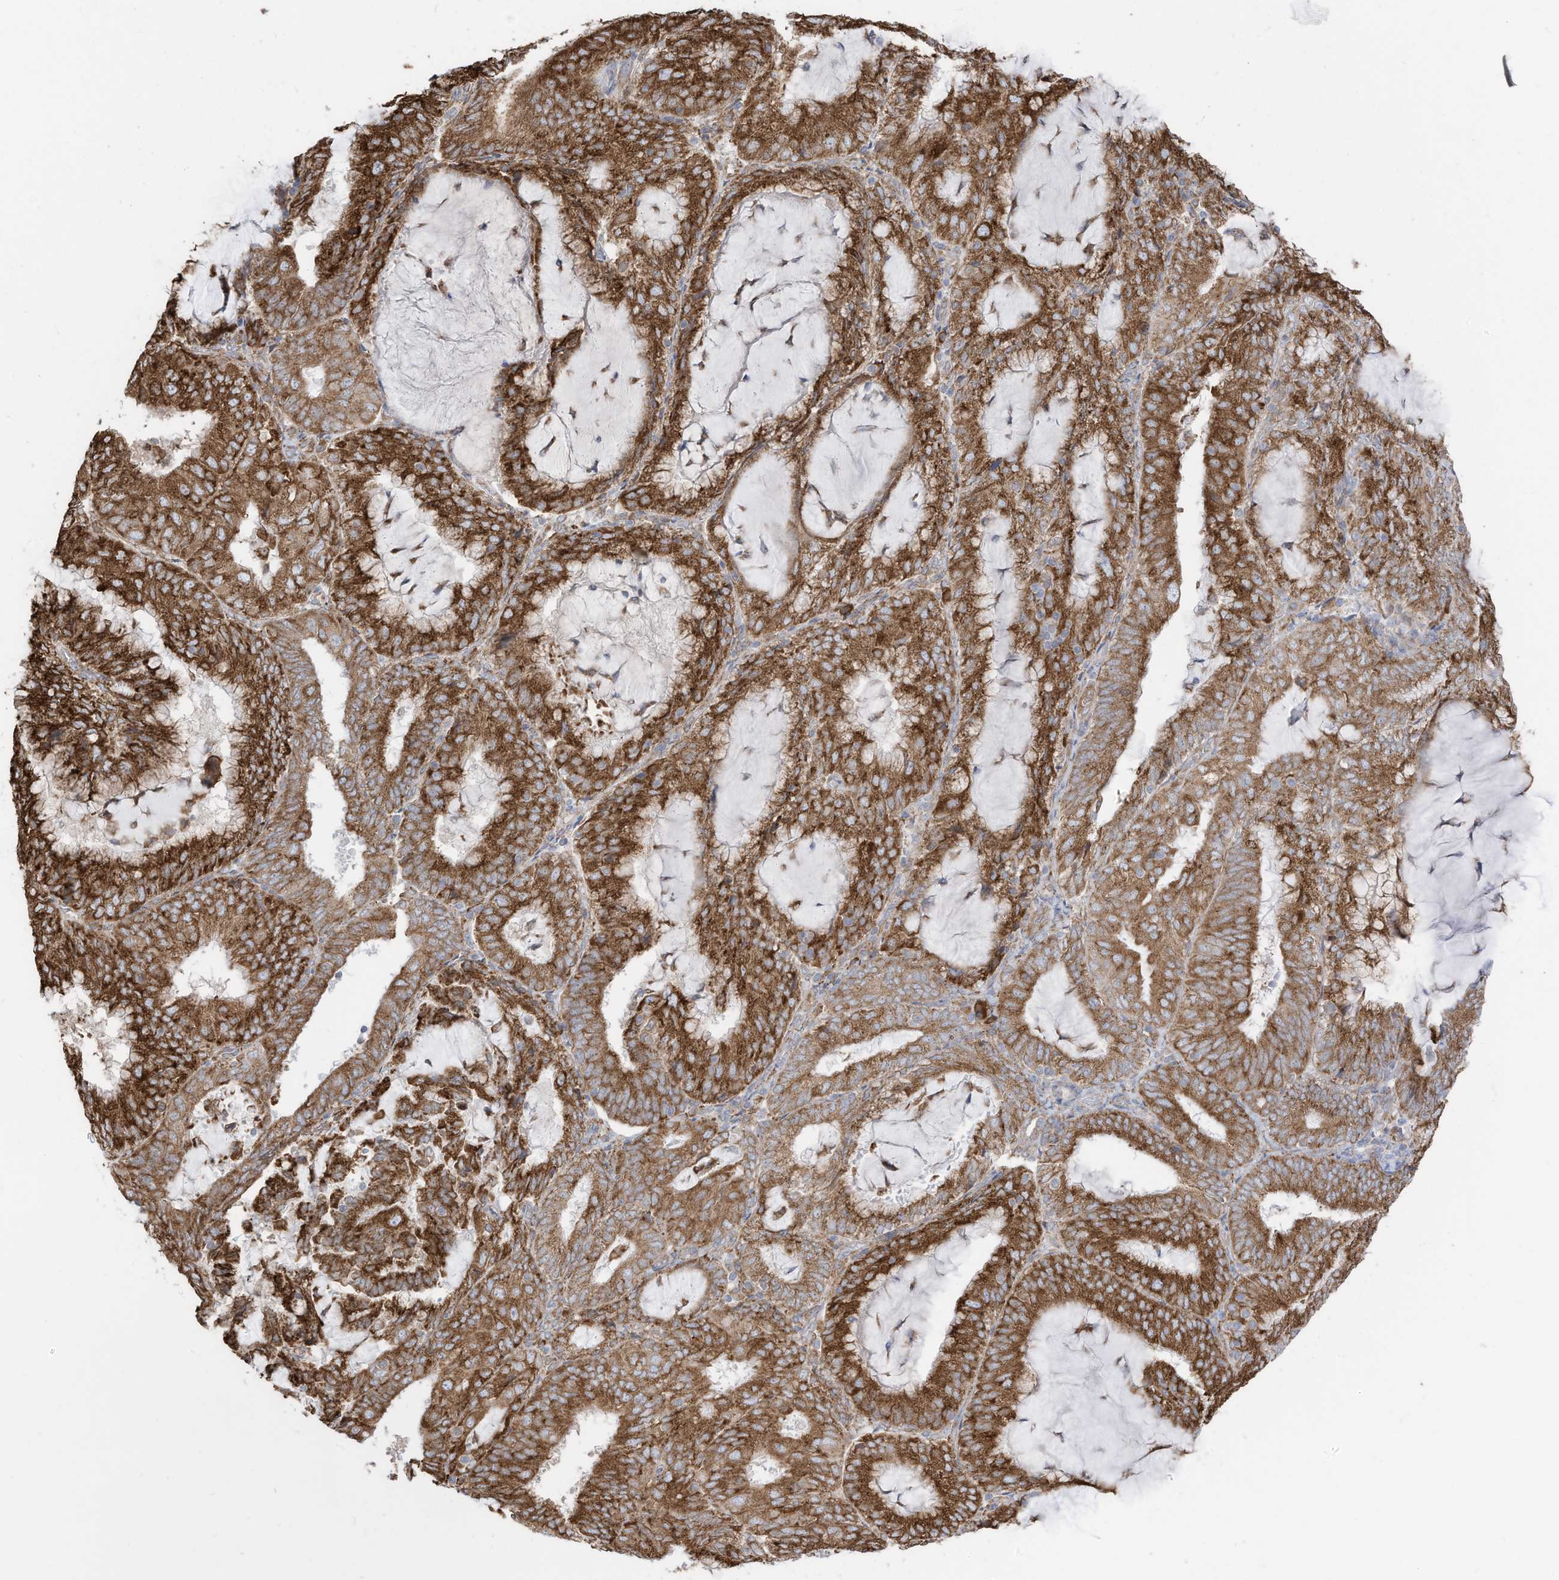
{"staining": {"intensity": "strong", "quantity": ">75%", "location": "cytoplasmic/membranous"}, "tissue": "endometrial cancer", "cell_type": "Tumor cells", "image_type": "cancer", "snomed": [{"axis": "morphology", "description": "Adenocarcinoma, NOS"}, {"axis": "topography", "description": "Endometrium"}], "caption": "A micrograph of human endometrial cancer stained for a protein reveals strong cytoplasmic/membranous brown staining in tumor cells. The staining was performed using DAB (3,3'-diaminobenzidine), with brown indicating positive protein expression. Nuclei are stained blue with hematoxylin.", "gene": "ZNF354C", "patient": {"sex": "female", "age": 81}}